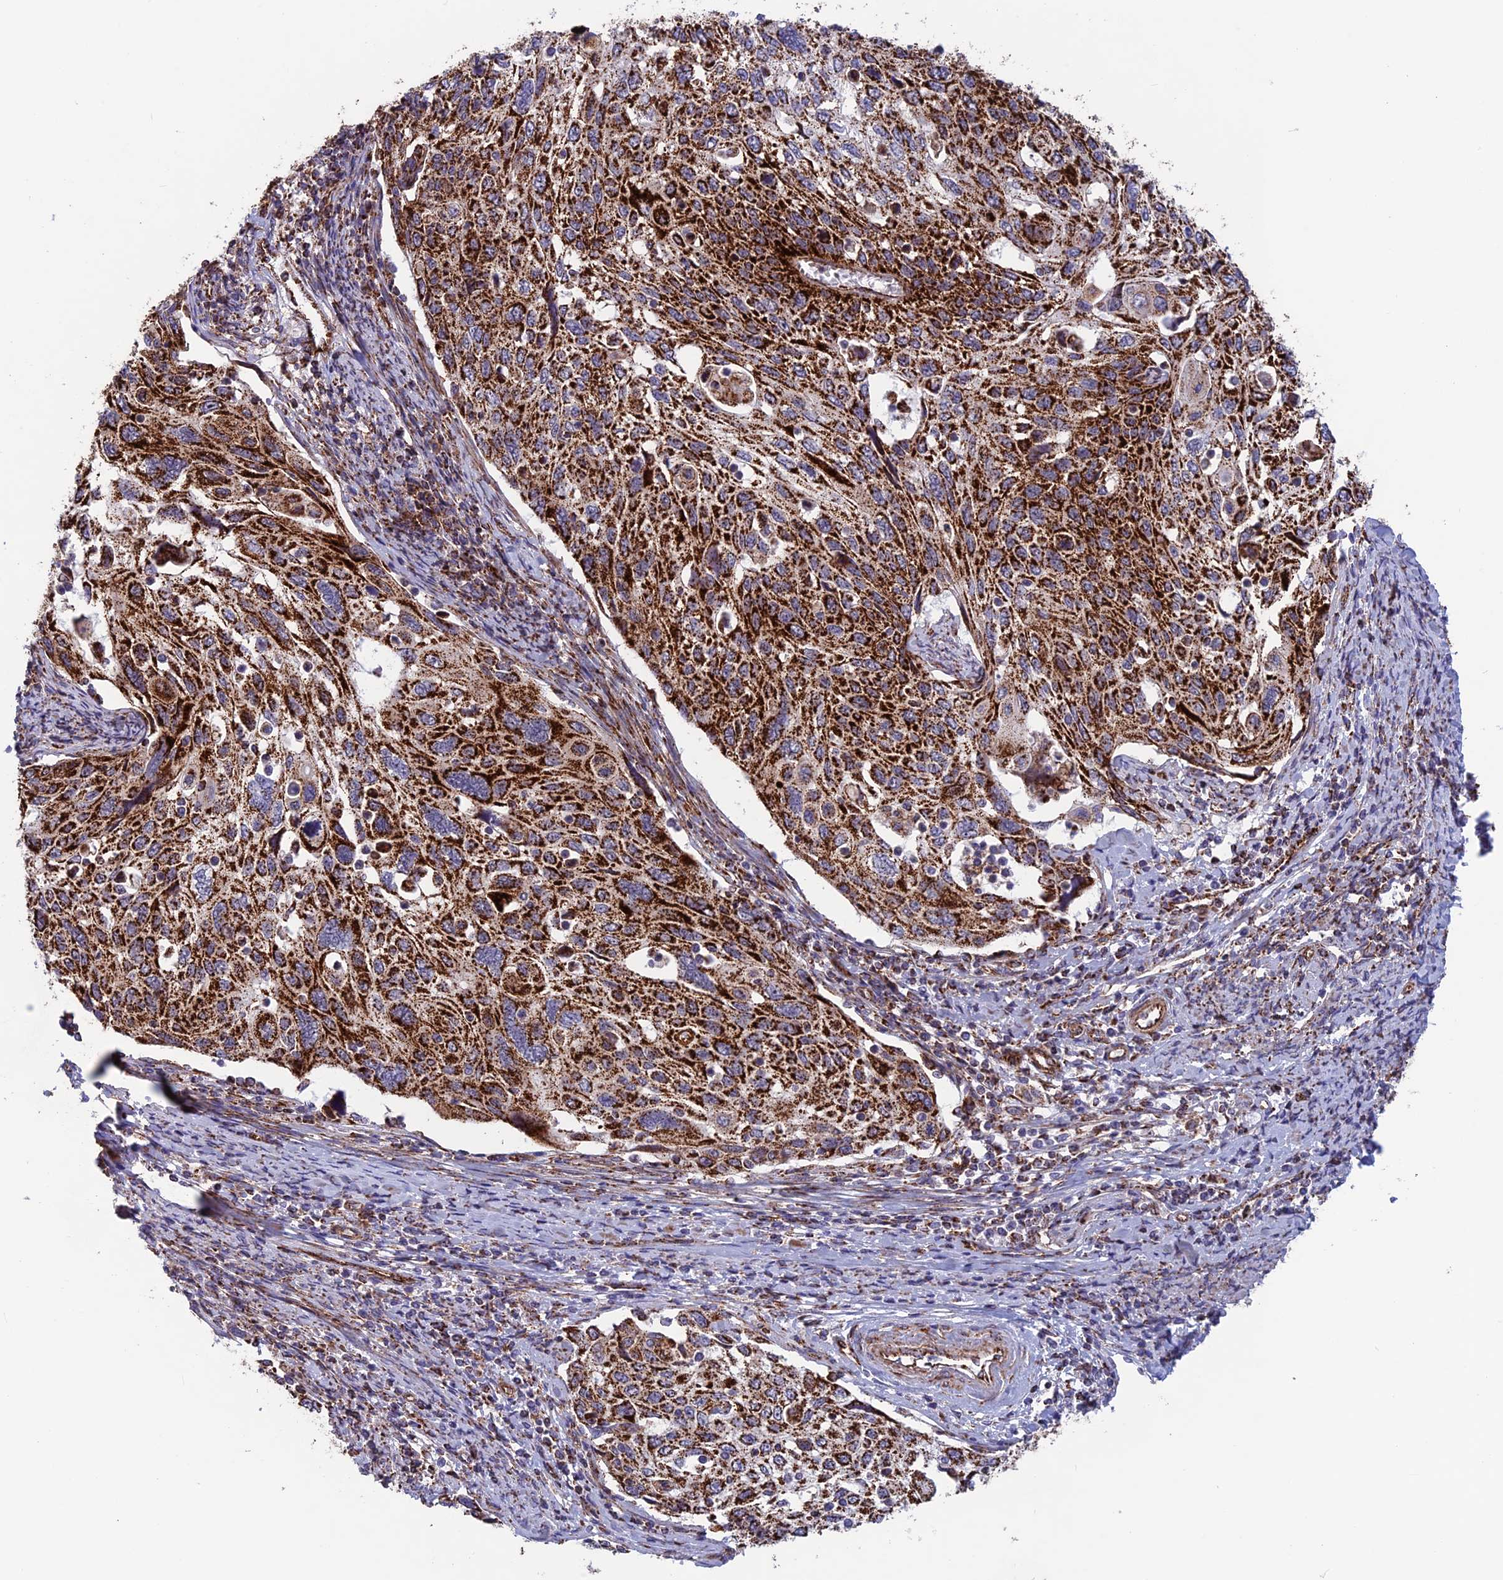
{"staining": {"intensity": "strong", "quantity": ">75%", "location": "cytoplasmic/membranous"}, "tissue": "cervical cancer", "cell_type": "Tumor cells", "image_type": "cancer", "snomed": [{"axis": "morphology", "description": "Squamous cell carcinoma, NOS"}, {"axis": "topography", "description": "Cervix"}], "caption": "Strong cytoplasmic/membranous protein positivity is identified in approximately >75% of tumor cells in cervical squamous cell carcinoma.", "gene": "MRPS18B", "patient": {"sex": "female", "age": 70}}